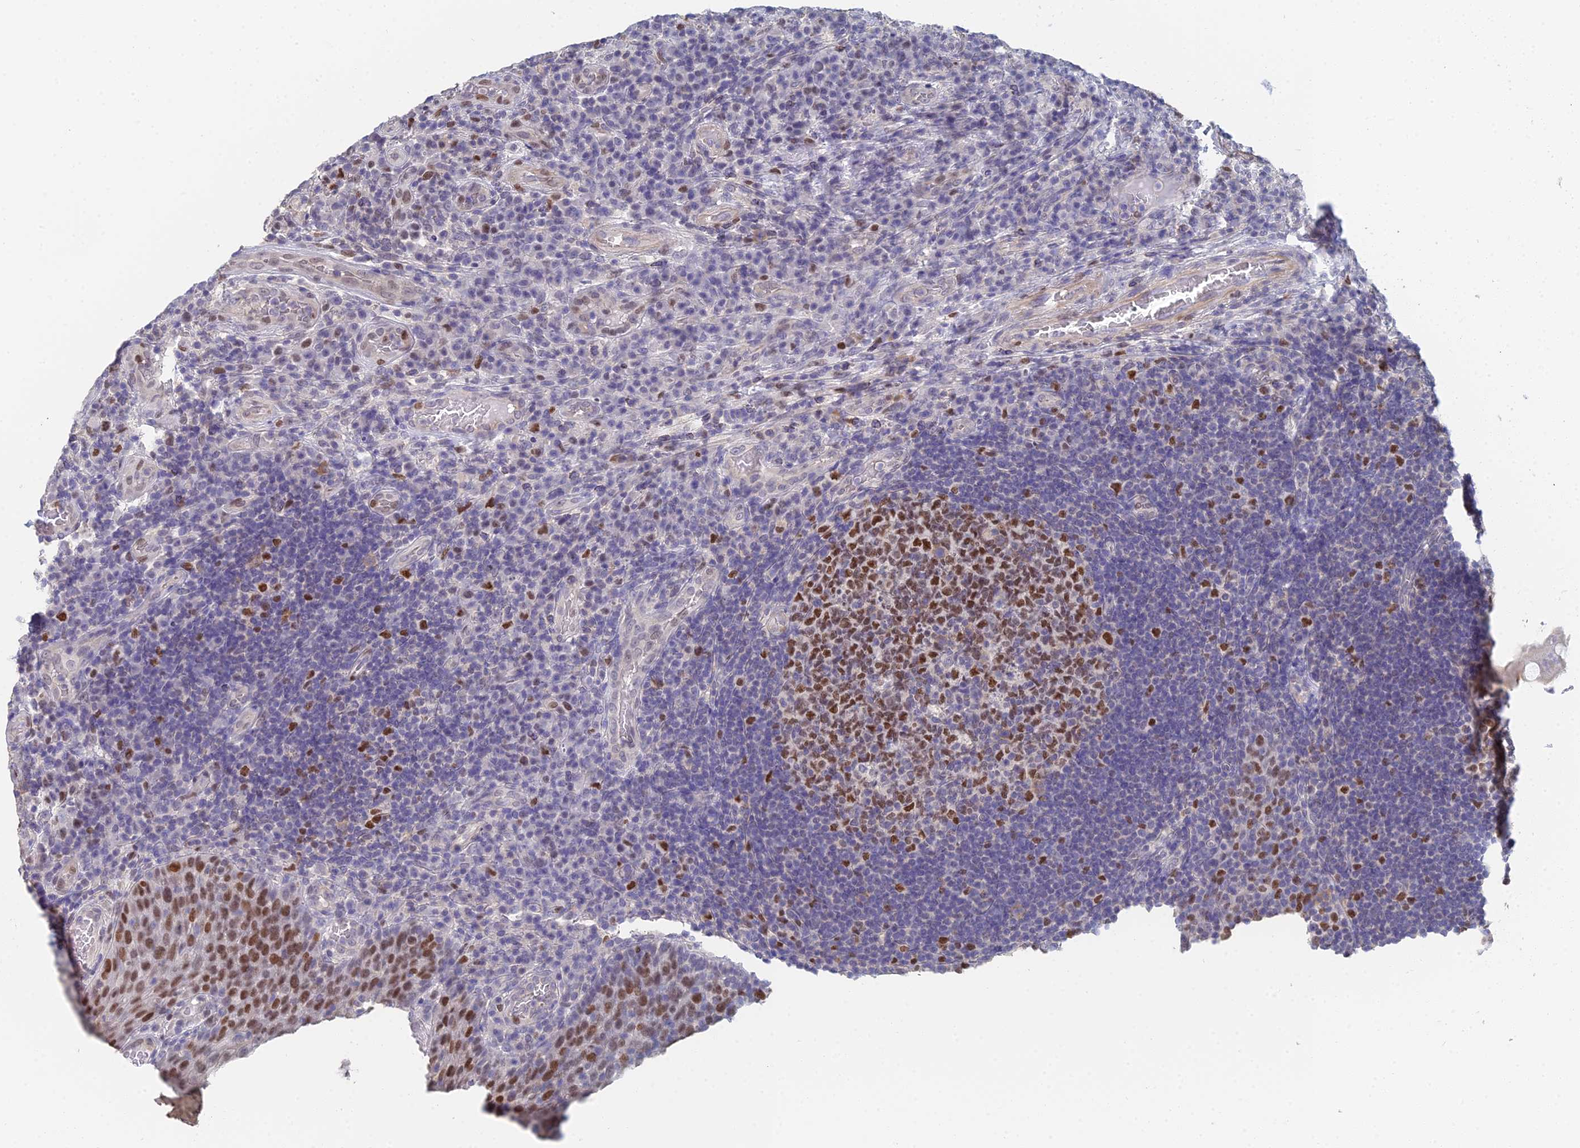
{"staining": {"intensity": "moderate", "quantity": ">75%", "location": "nuclear"}, "tissue": "tonsil", "cell_type": "Germinal center cells", "image_type": "normal", "snomed": [{"axis": "morphology", "description": "Normal tissue, NOS"}, {"axis": "topography", "description": "Tonsil"}], "caption": "Immunohistochemistry staining of benign tonsil, which exhibits medium levels of moderate nuclear positivity in about >75% of germinal center cells indicating moderate nuclear protein positivity. The staining was performed using DAB (brown) for protein detection and nuclei were counterstained in hematoxylin (blue).", "gene": "MCM2", "patient": {"sex": "male", "age": 17}}